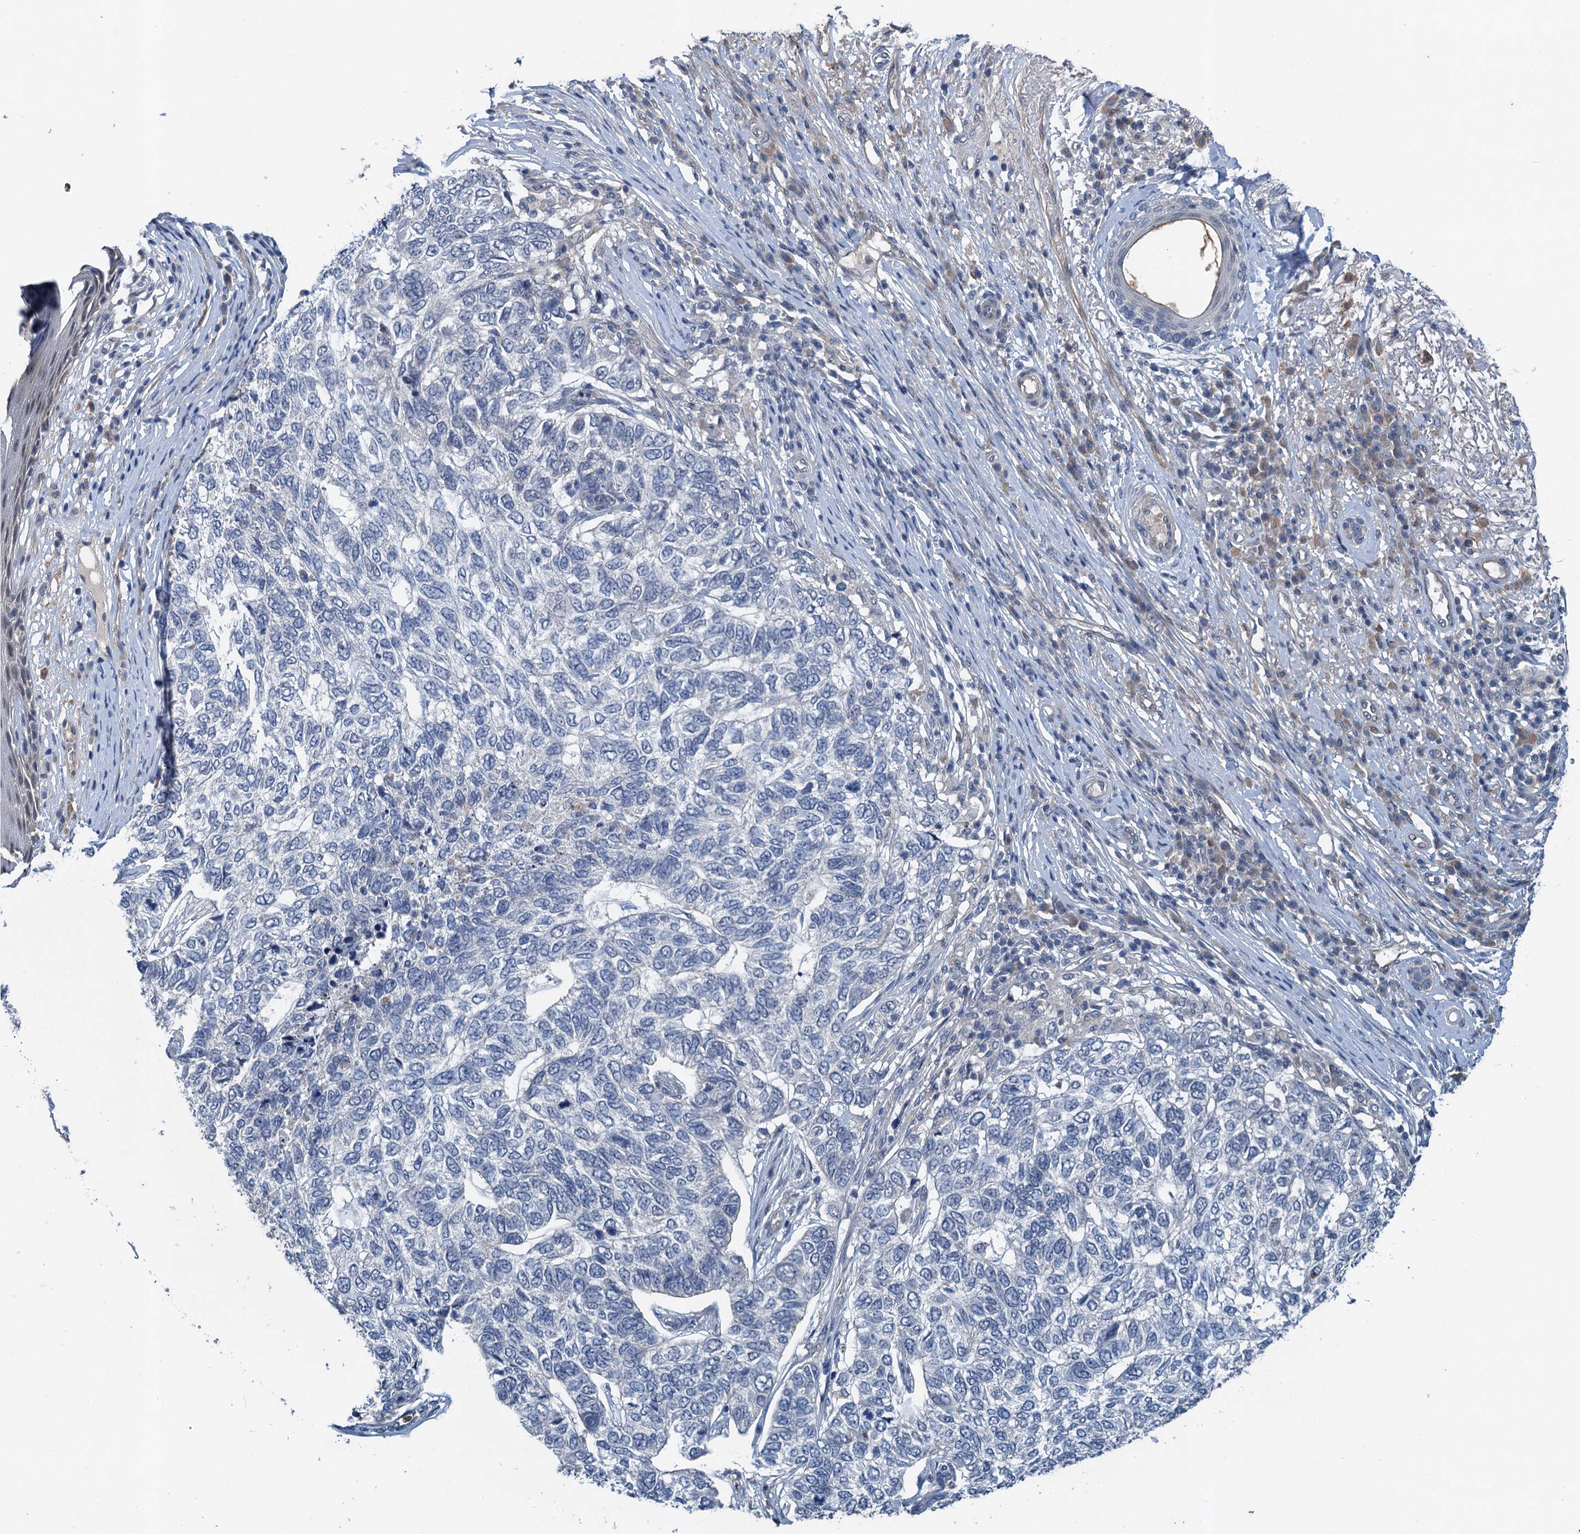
{"staining": {"intensity": "negative", "quantity": "none", "location": "none"}, "tissue": "skin cancer", "cell_type": "Tumor cells", "image_type": "cancer", "snomed": [{"axis": "morphology", "description": "Basal cell carcinoma"}, {"axis": "topography", "description": "Skin"}], "caption": "This is an immunohistochemistry (IHC) micrograph of human skin cancer (basal cell carcinoma). There is no expression in tumor cells.", "gene": "ZNF606", "patient": {"sex": "female", "age": 65}}